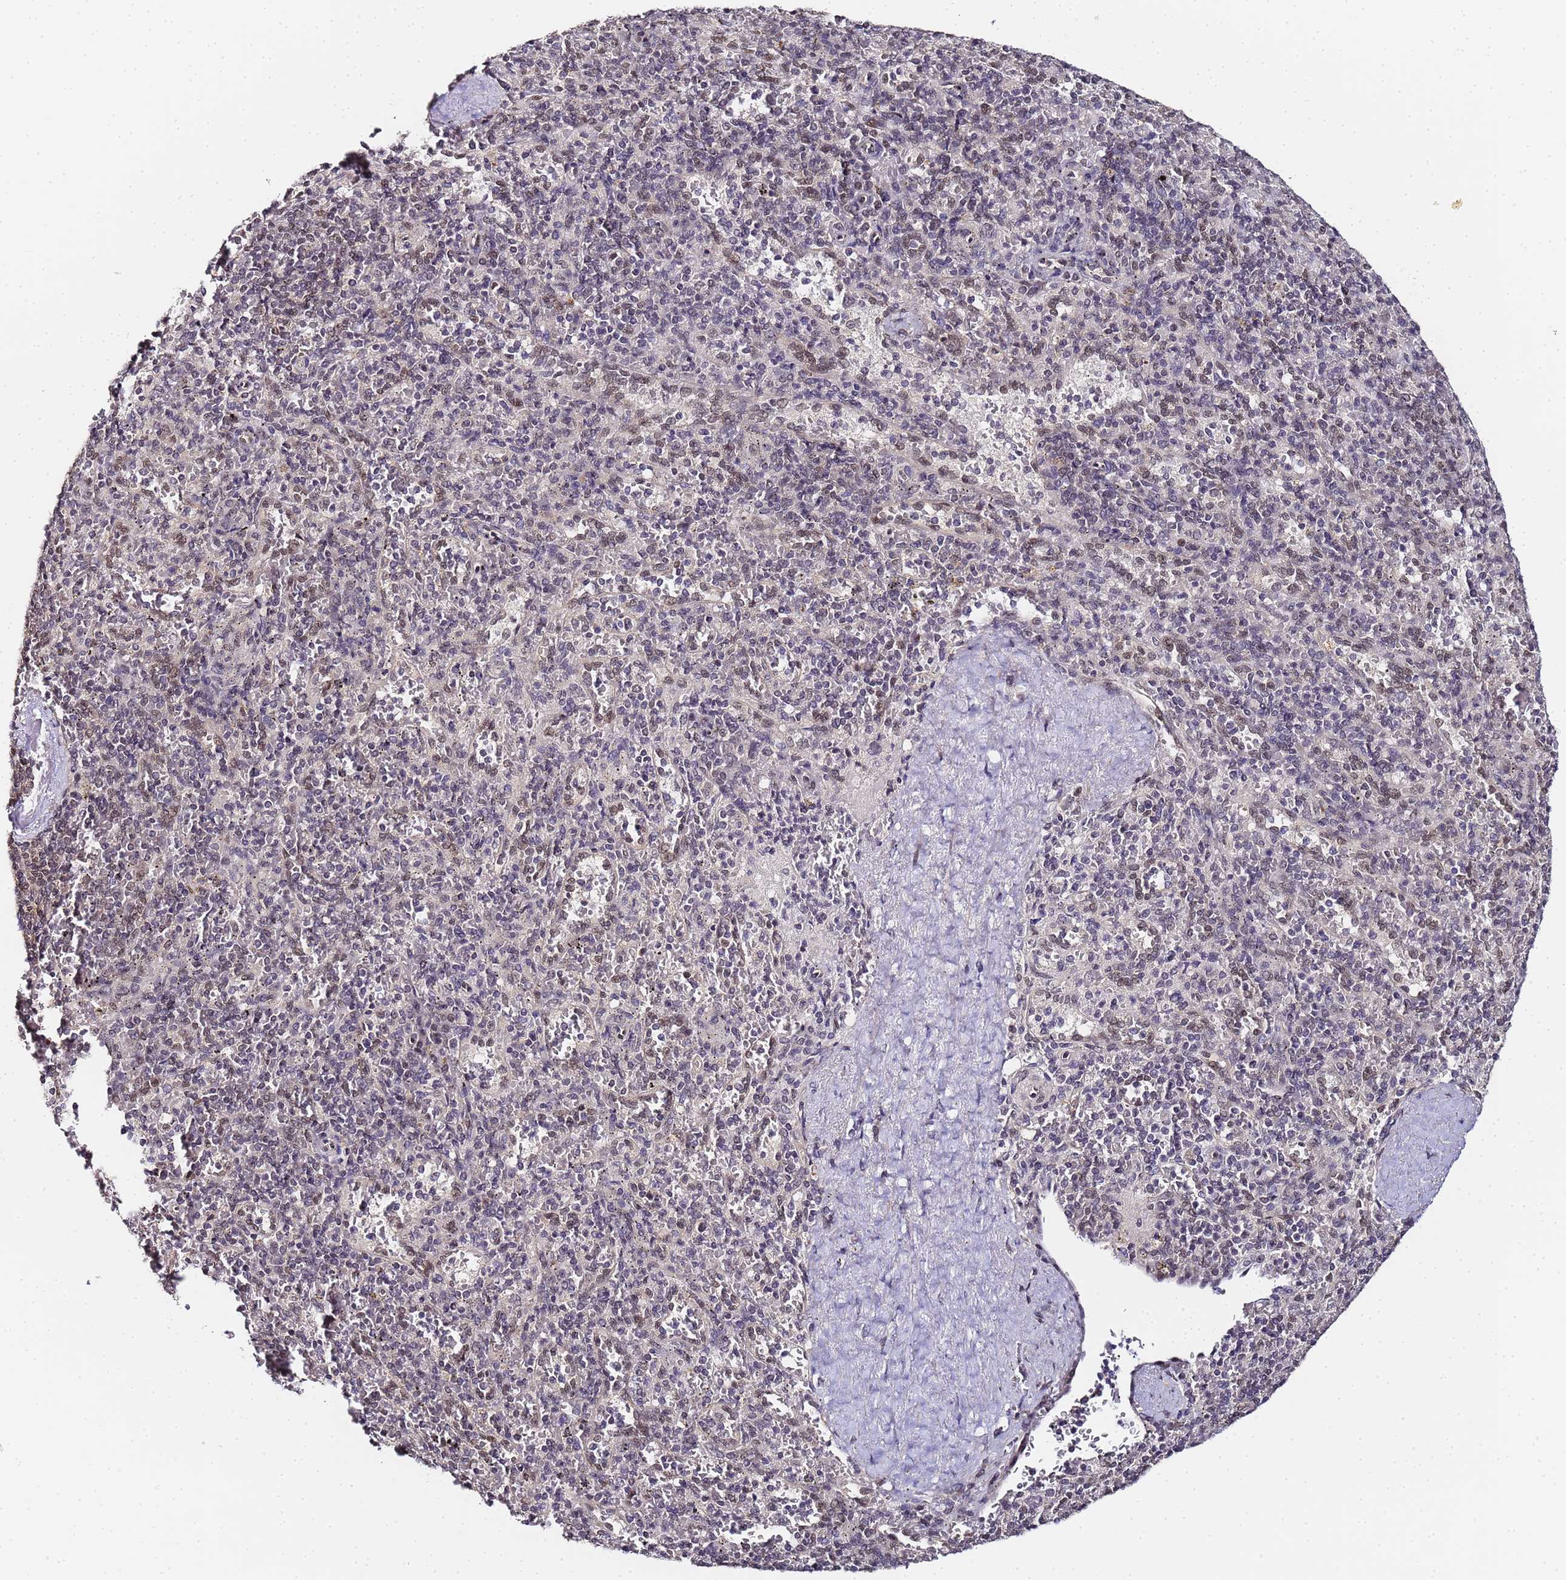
{"staining": {"intensity": "weak", "quantity": "<25%", "location": "nuclear"}, "tissue": "spleen", "cell_type": "Cells in red pulp", "image_type": "normal", "snomed": [{"axis": "morphology", "description": "Normal tissue, NOS"}, {"axis": "topography", "description": "Spleen"}], "caption": "Micrograph shows no significant protein expression in cells in red pulp of unremarkable spleen. (Stains: DAB (3,3'-diaminobenzidine) immunohistochemistry (IHC) with hematoxylin counter stain, Microscopy: brightfield microscopy at high magnification).", "gene": "LSM3", "patient": {"sex": "male", "age": 82}}